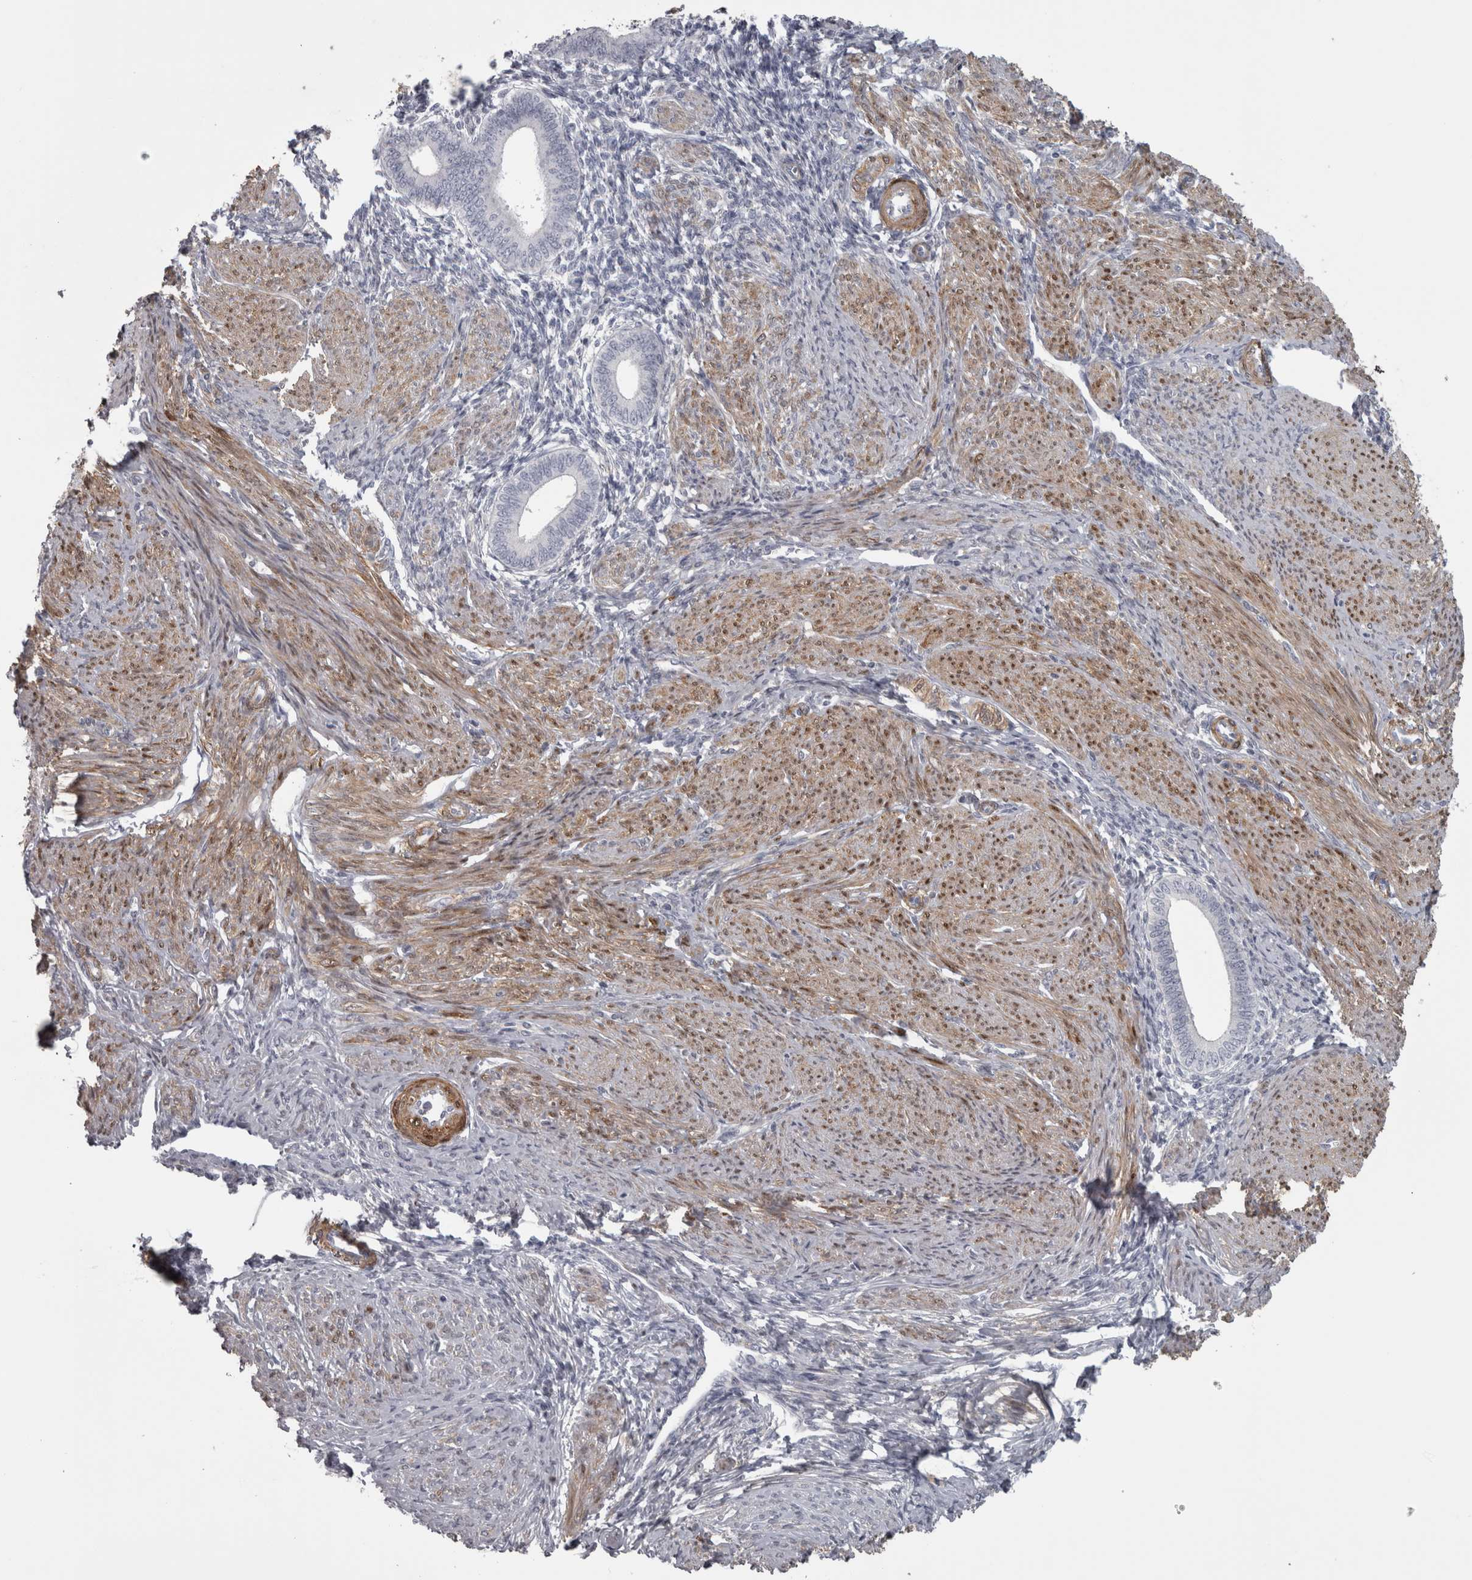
{"staining": {"intensity": "negative", "quantity": "none", "location": "none"}, "tissue": "endometrium", "cell_type": "Cells in endometrial stroma", "image_type": "normal", "snomed": [{"axis": "morphology", "description": "Normal tissue, NOS"}, {"axis": "topography", "description": "Endometrium"}], "caption": "The histopathology image demonstrates no staining of cells in endometrial stroma in normal endometrium. (DAB (3,3'-diaminobenzidine) IHC with hematoxylin counter stain).", "gene": "PPP1R12B", "patient": {"sex": "female", "age": 42}}